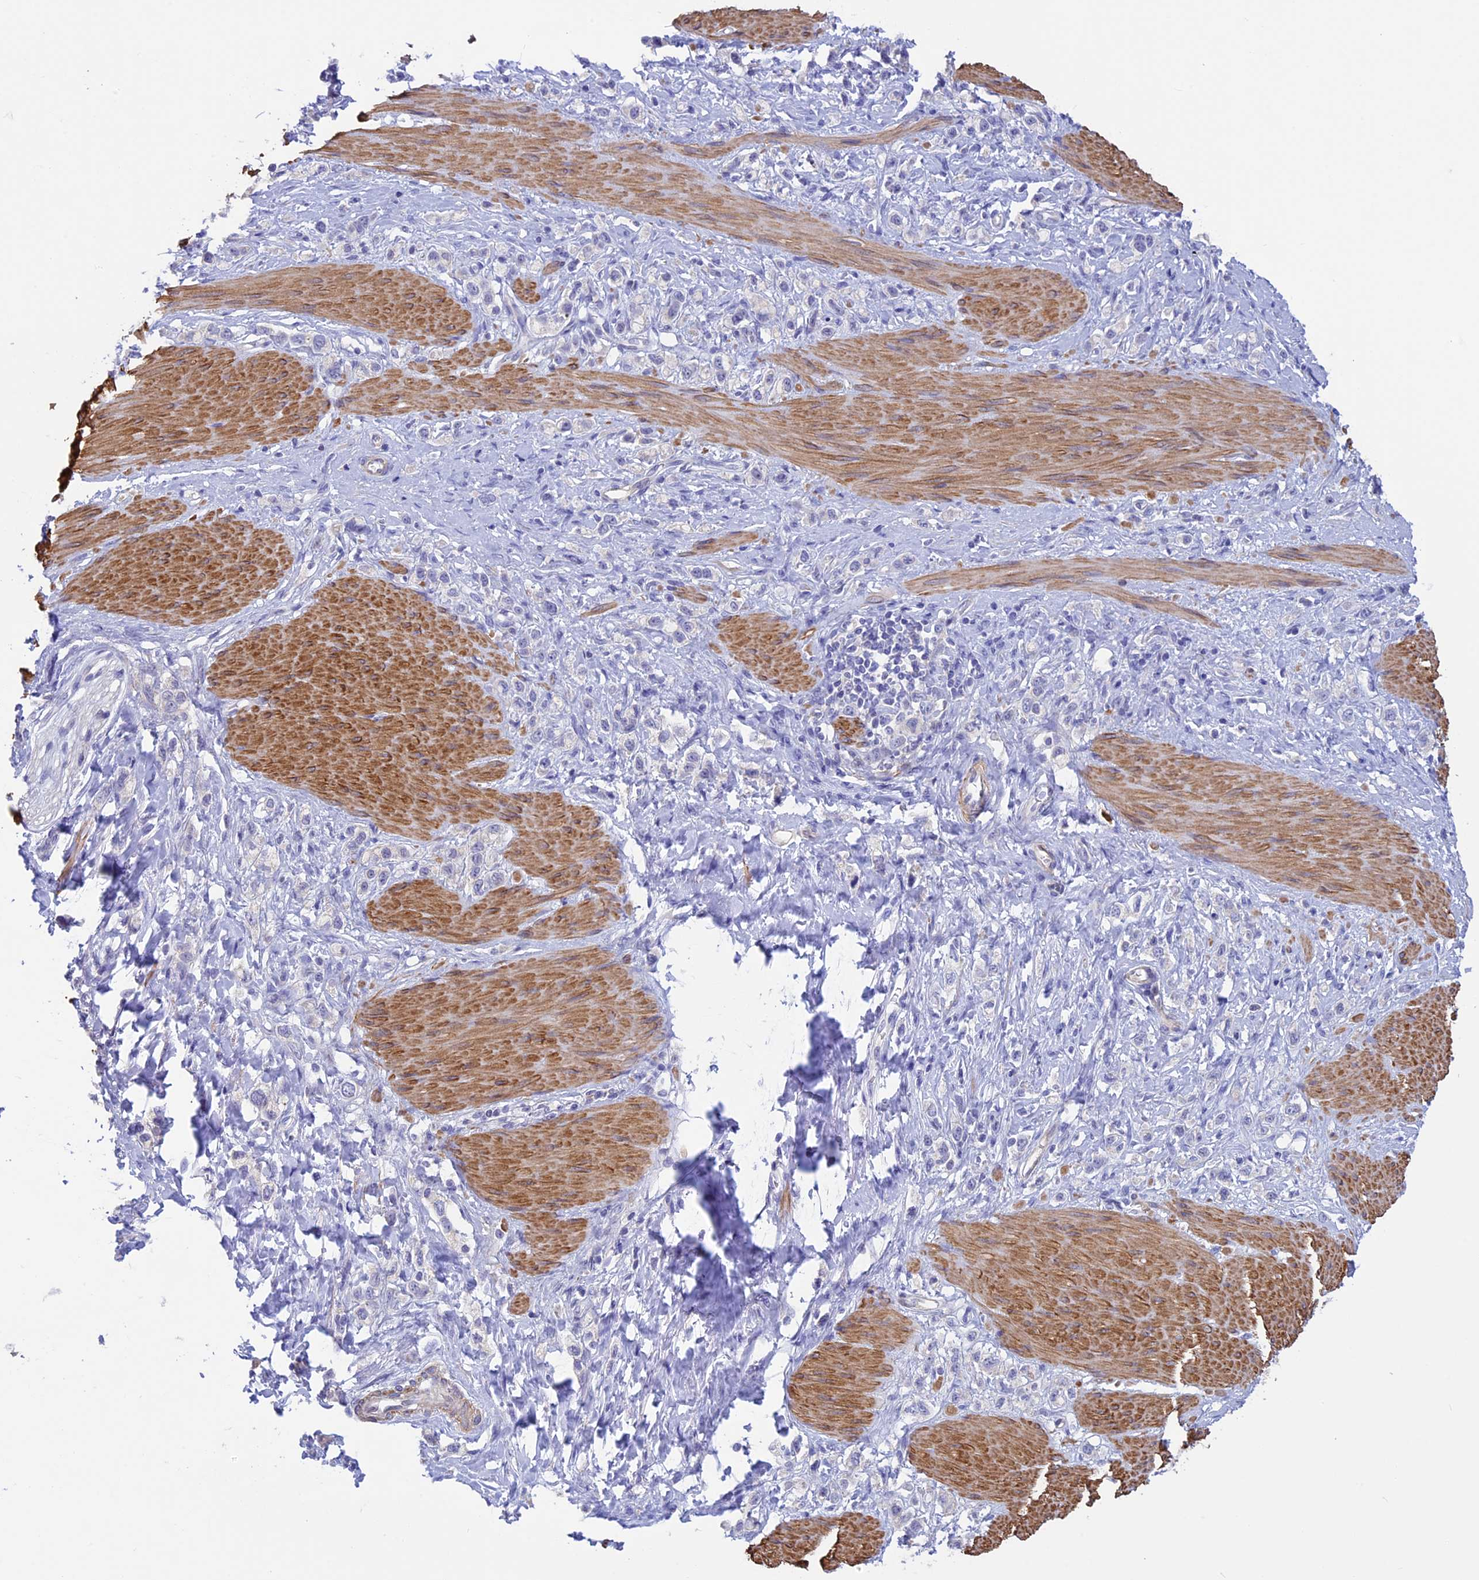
{"staining": {"intensity": "negative", "quantity": "none", "location": "none"}, "tissue": "stomach cancer", "cell_type": "Tumor cells", "image_type": "cancer", "snomed": [{"axis": "morphology", "description": "Adenocarcinoma, NOS"}, {"axis": "topography", "description": "Stomach"}], "caption": "This micrograph is of stomach cancer (adenocarcinoma) stained with IHC to label a protein in brown with the nuclei are counter-stained blue. There is no positivity in tumor cells.", "gene": "IGSF6", "patient": {"sex": "female", "age": 65}}